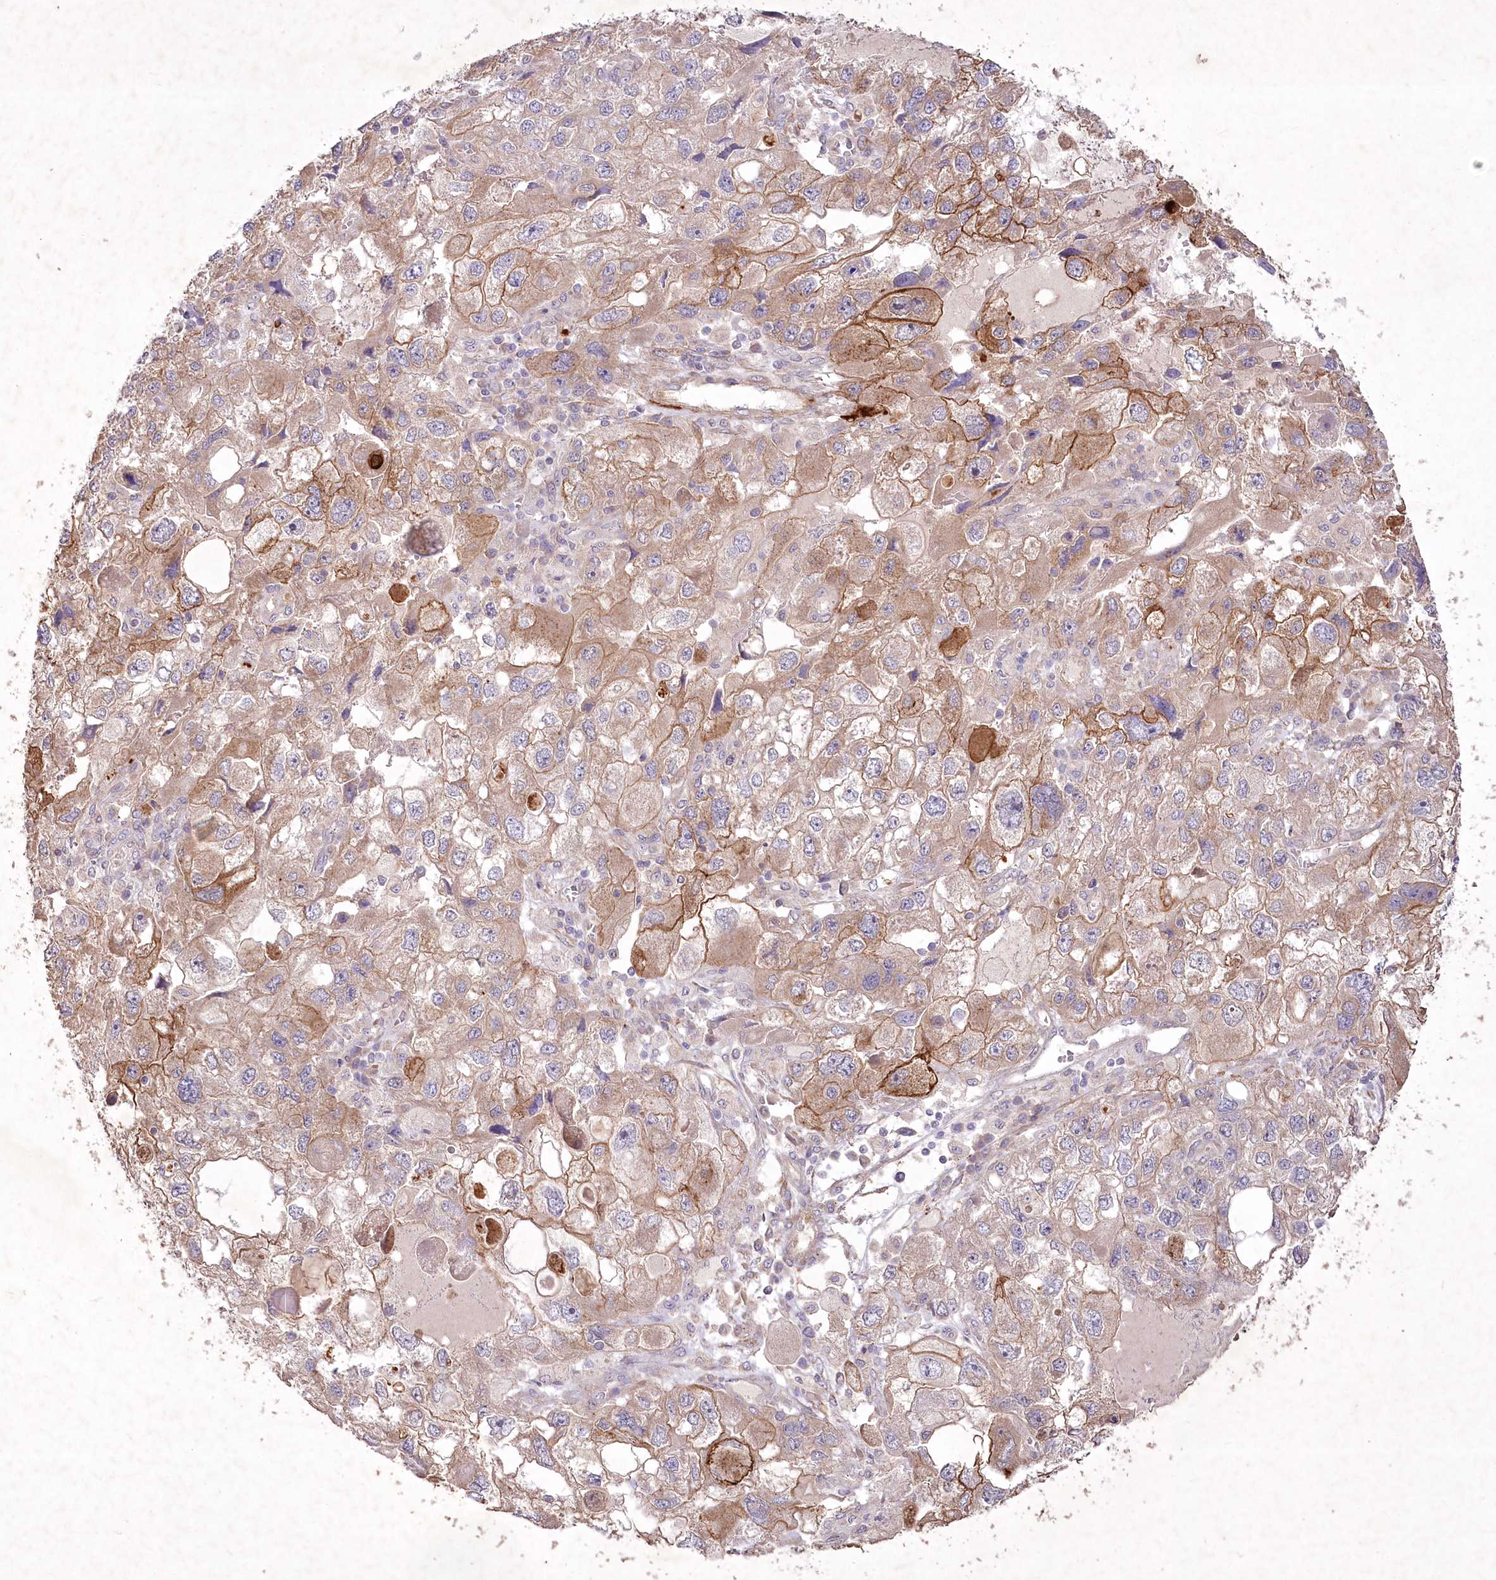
{"staining": {"intensity": "moderate", "quantity": ">75%", "location": "cytoplasmic/membranous"}, "tissue": "endometrial cancer", "cell_type": "Tumor cells", "image_type": "cancer", "snomed": [{"axis": "morphology", "description": "Adenocarcinoma, NOS"}, {"axis": "topography", "description": "Endometrium"}], "caption": "High-power microscopy captured an IHC micrograph of adenocarcinoma (endometrial), revealing moderate cytoplasmic/membranous staining in about >75% of tumor cells.", "gene": "IRAK1BP1", "patient": {"sex": "female", "age": 49}}